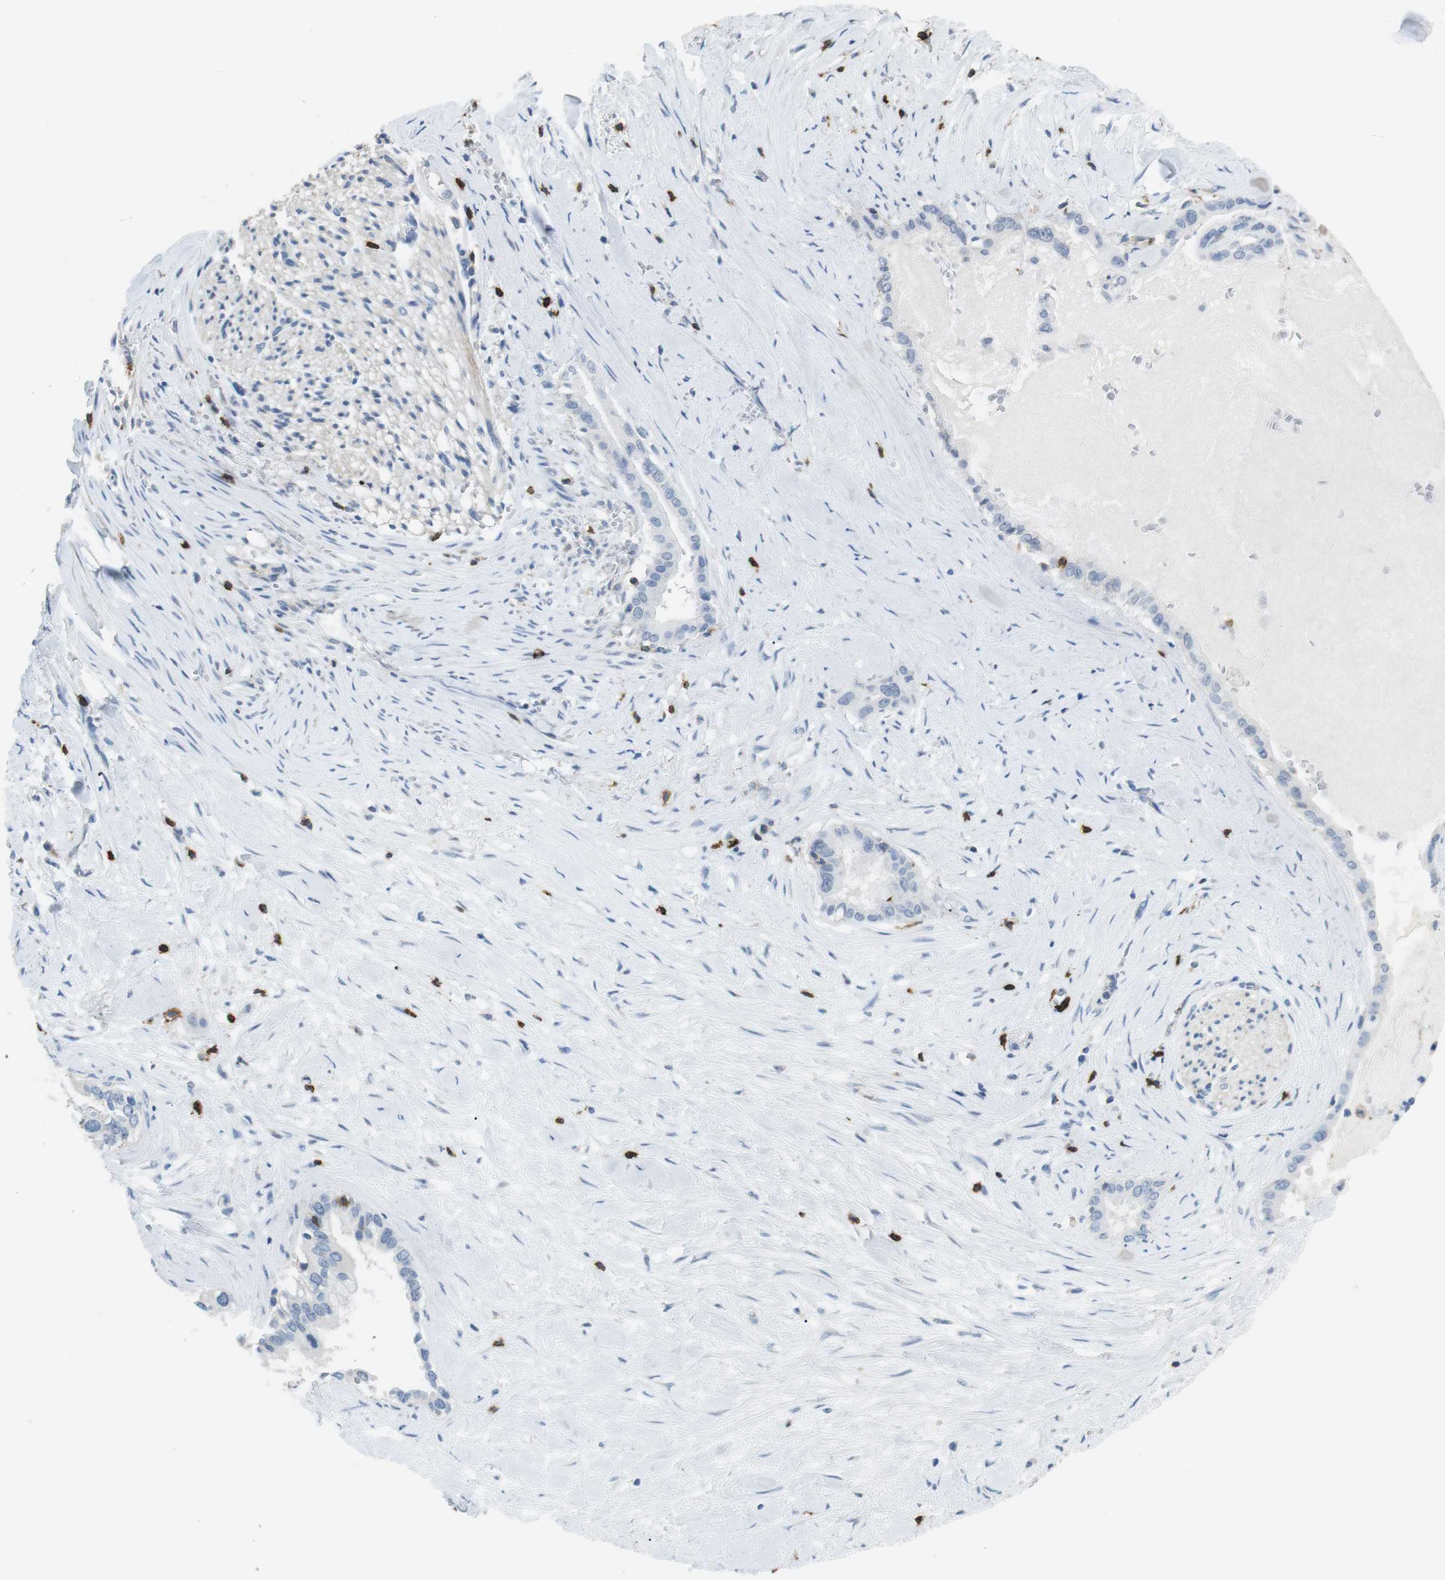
{"staining": {"intensity": "negative", "quantity": "none", "location": "none"}, "tissue": "pancreatic cancer", "cell_type": "Tumor cells", "image_type": "cancer", "snomed": [{"axis": "morphology", "description": "Adenocarcinoma, NOS"}, {"axis": "topography", "description": "Pancreas"}], "caption": "DAB (3,3'-diaminobenzidine) immunohistochemical staining of human pancreatic adenocarcinoma demonstrates no significant positivity in tumor cells.", "gene": "CD6", "patient": {"sex": "male", "age": 55}}